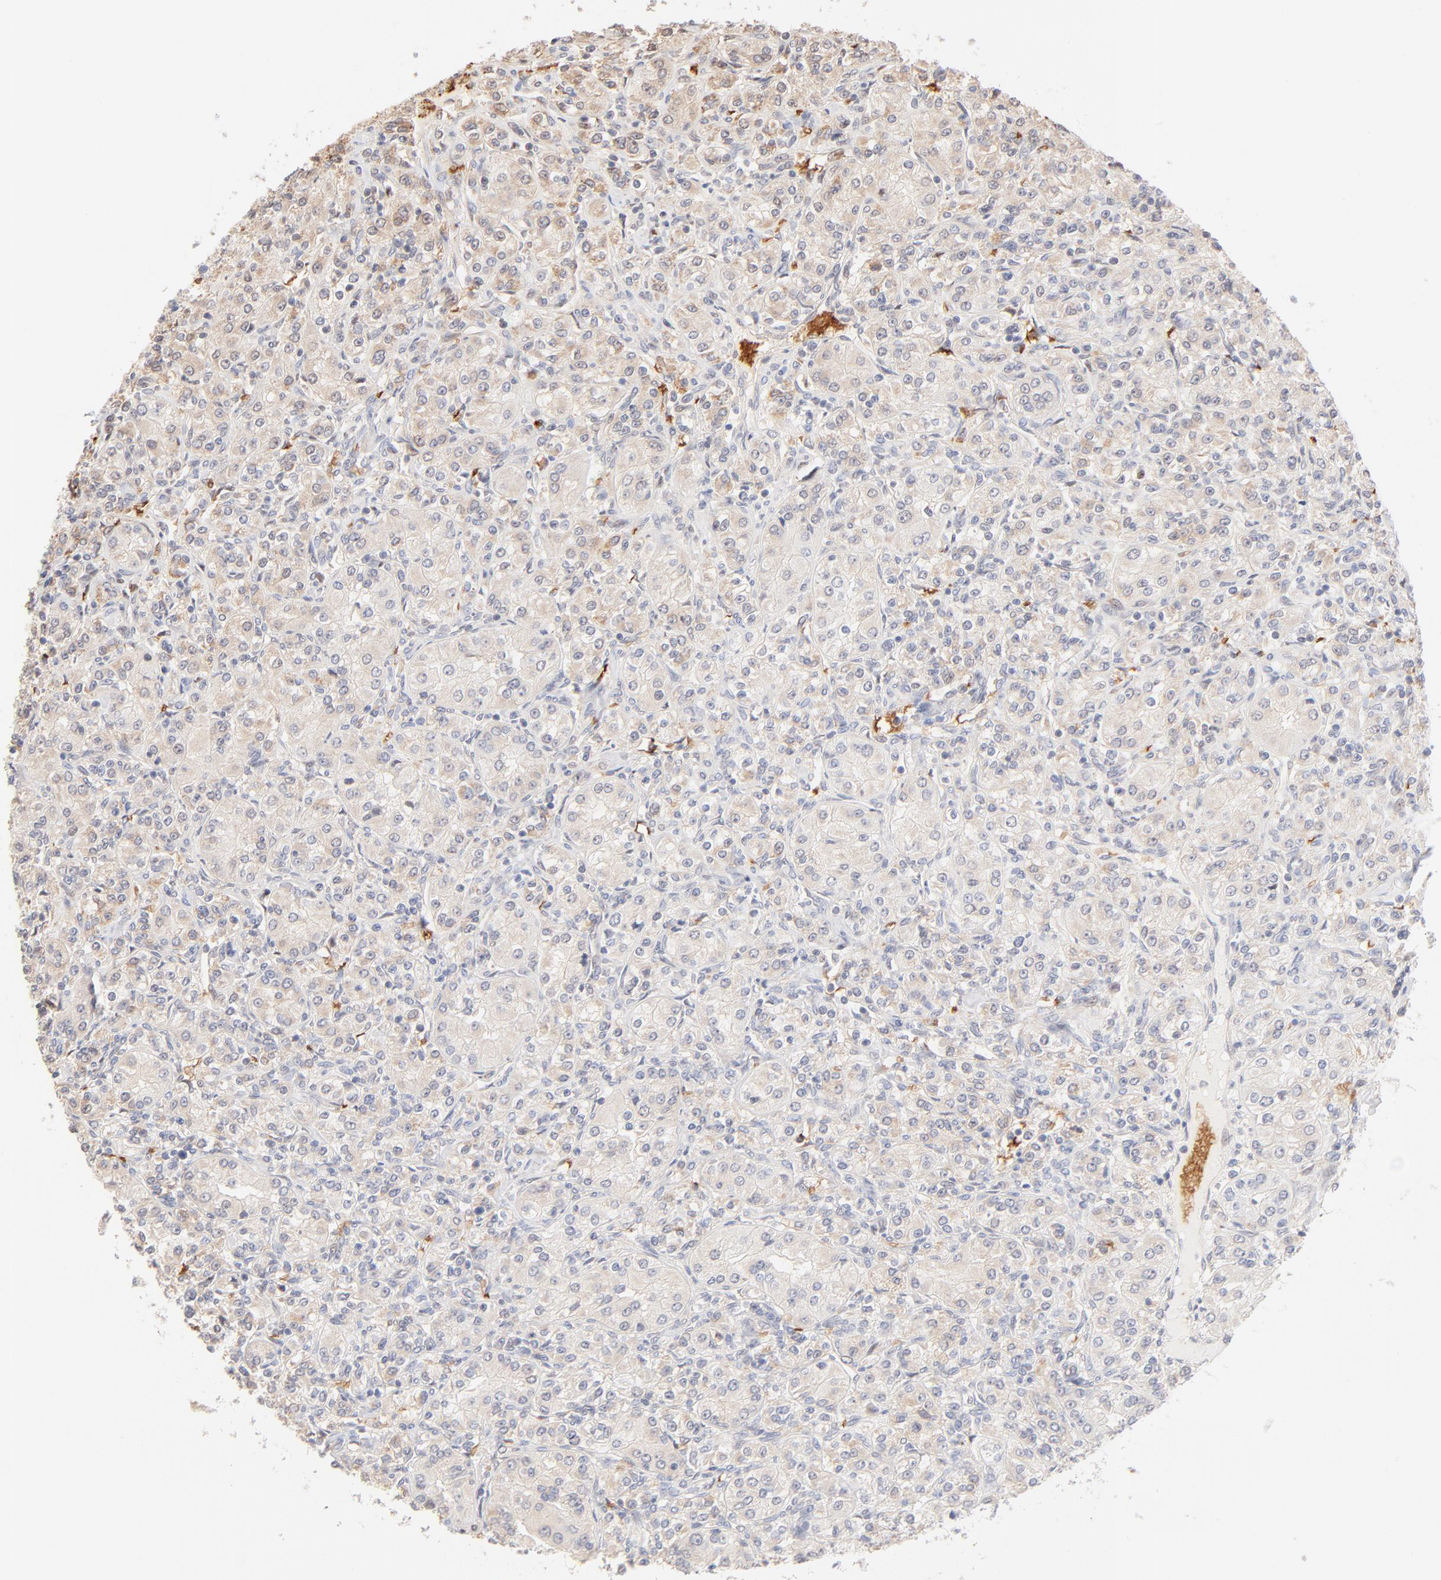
{"staining": {"intensity": "weak", "quantity": "25%-75%", "location": "cytoplasmic/membranous"}, "tissue": "renal cancer", "cell_type": "Tumor cells", "image_type": "cancer", "snomed": [{"axis": "morphology", "description": "Adenocarcinoma, NOS"}, {"axis": "topography", "description": "Kidney"}], "caption": "Renal cancer was stained to show a protein in brown. There is low levels of weak cytoplasmic/membranous positivity in approximately 25%-75% of tumor cells. Immunohistochemistry stains the protein of interest in brown and the nuclei are stained blue.", "gene": "SPTB", "patient": {"sex": "male", "age": 77}}